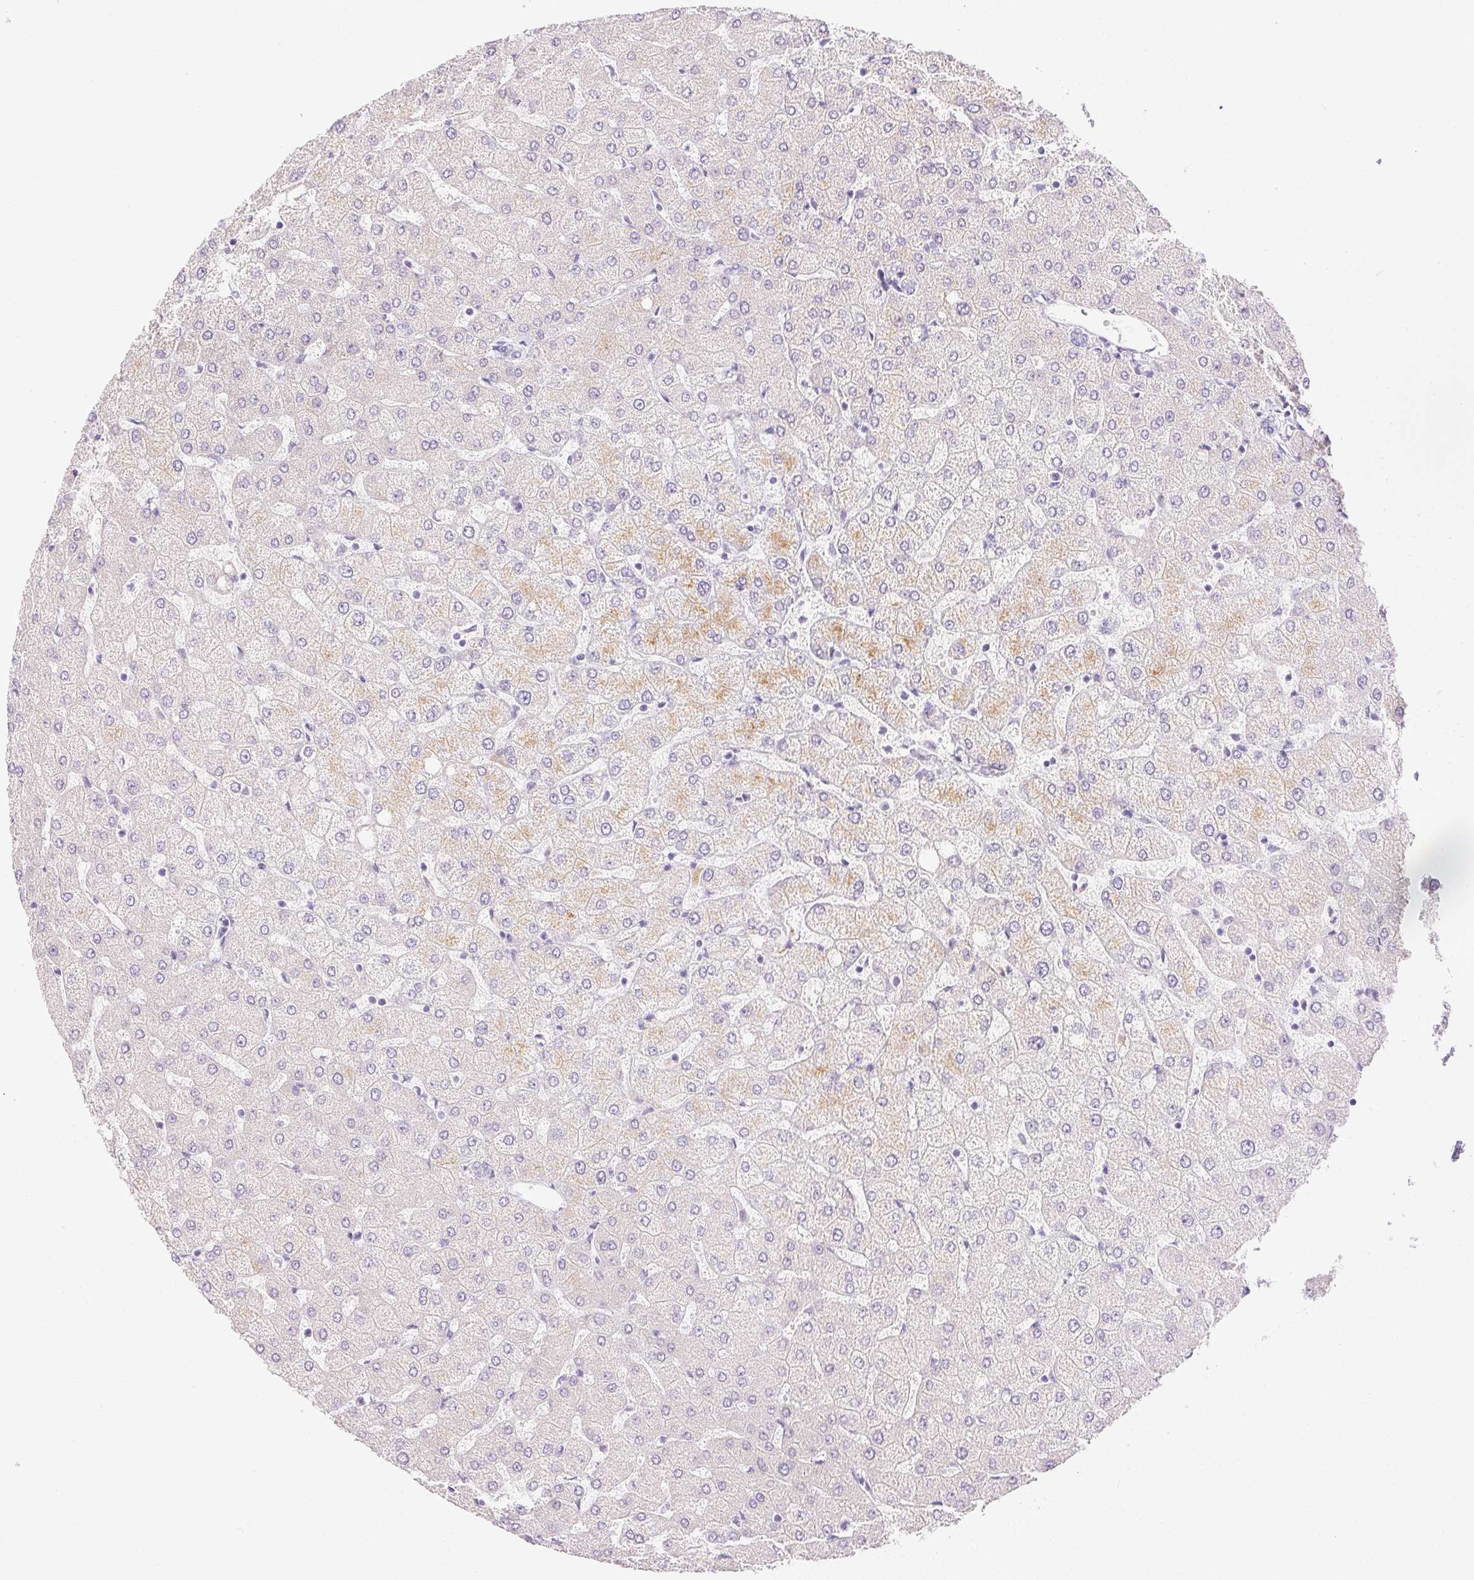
{"staining": {"intensity": "negative", "quantity": "none", "location": "none"}, "tissue": "liver", "cell_type": "Cholangiocytes", "image_type": "normal", "snomed": [{"axis": "morphology", "description": "Normal tissue, NOS"}, {"axis": "topography", "description": "Liver"}], "caption": "Immunohistochemistry histopathology image of benign liver: liver stained with DAB (3,3'-diaminobenzidine) exhibits no significant protein staining in cholangiocytes.", "gene": "CTRL", "patient": {"sex": "female", "age": 54}}